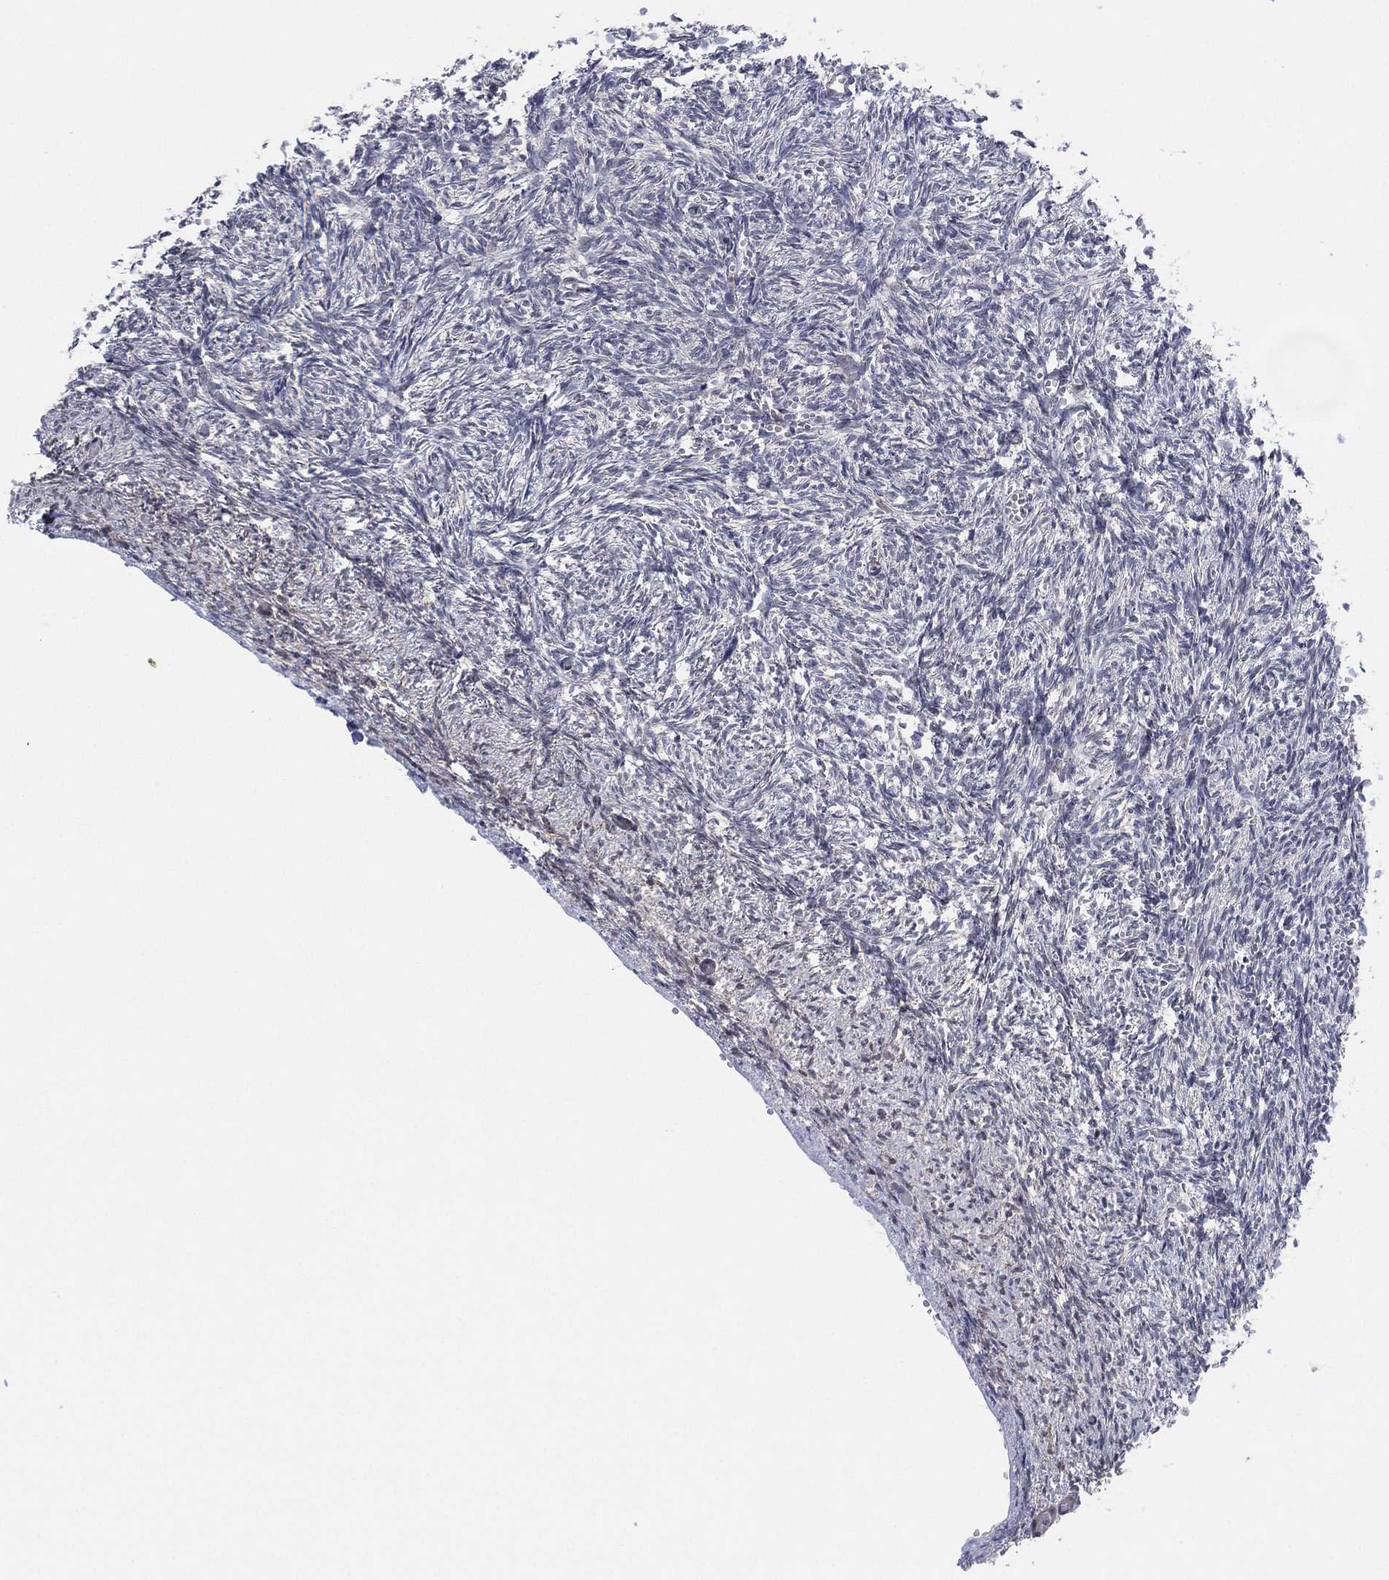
{"staining": {"intensity": "negative", "quantity": "none", "location": "none"}, "tissue": "ovary", "cell_type": "Ovarian stroma cells", "image_type": "normal", "snomed": [{"axis": "morphology", "description": "Normal tissue, NOS"}, {"axis": "topography", "description": "Ovary"}], "caption": "High magnification brightfield microscopy of unremarkable ovary stained with DAB (3,3'-diaminobenzidine) (brown) and counterstained with hematoxylin (blue): ovarian stroma cells show no significant positivity.", "gene": "TMCO1", "patient": {"sex": "female", "age": 43}}